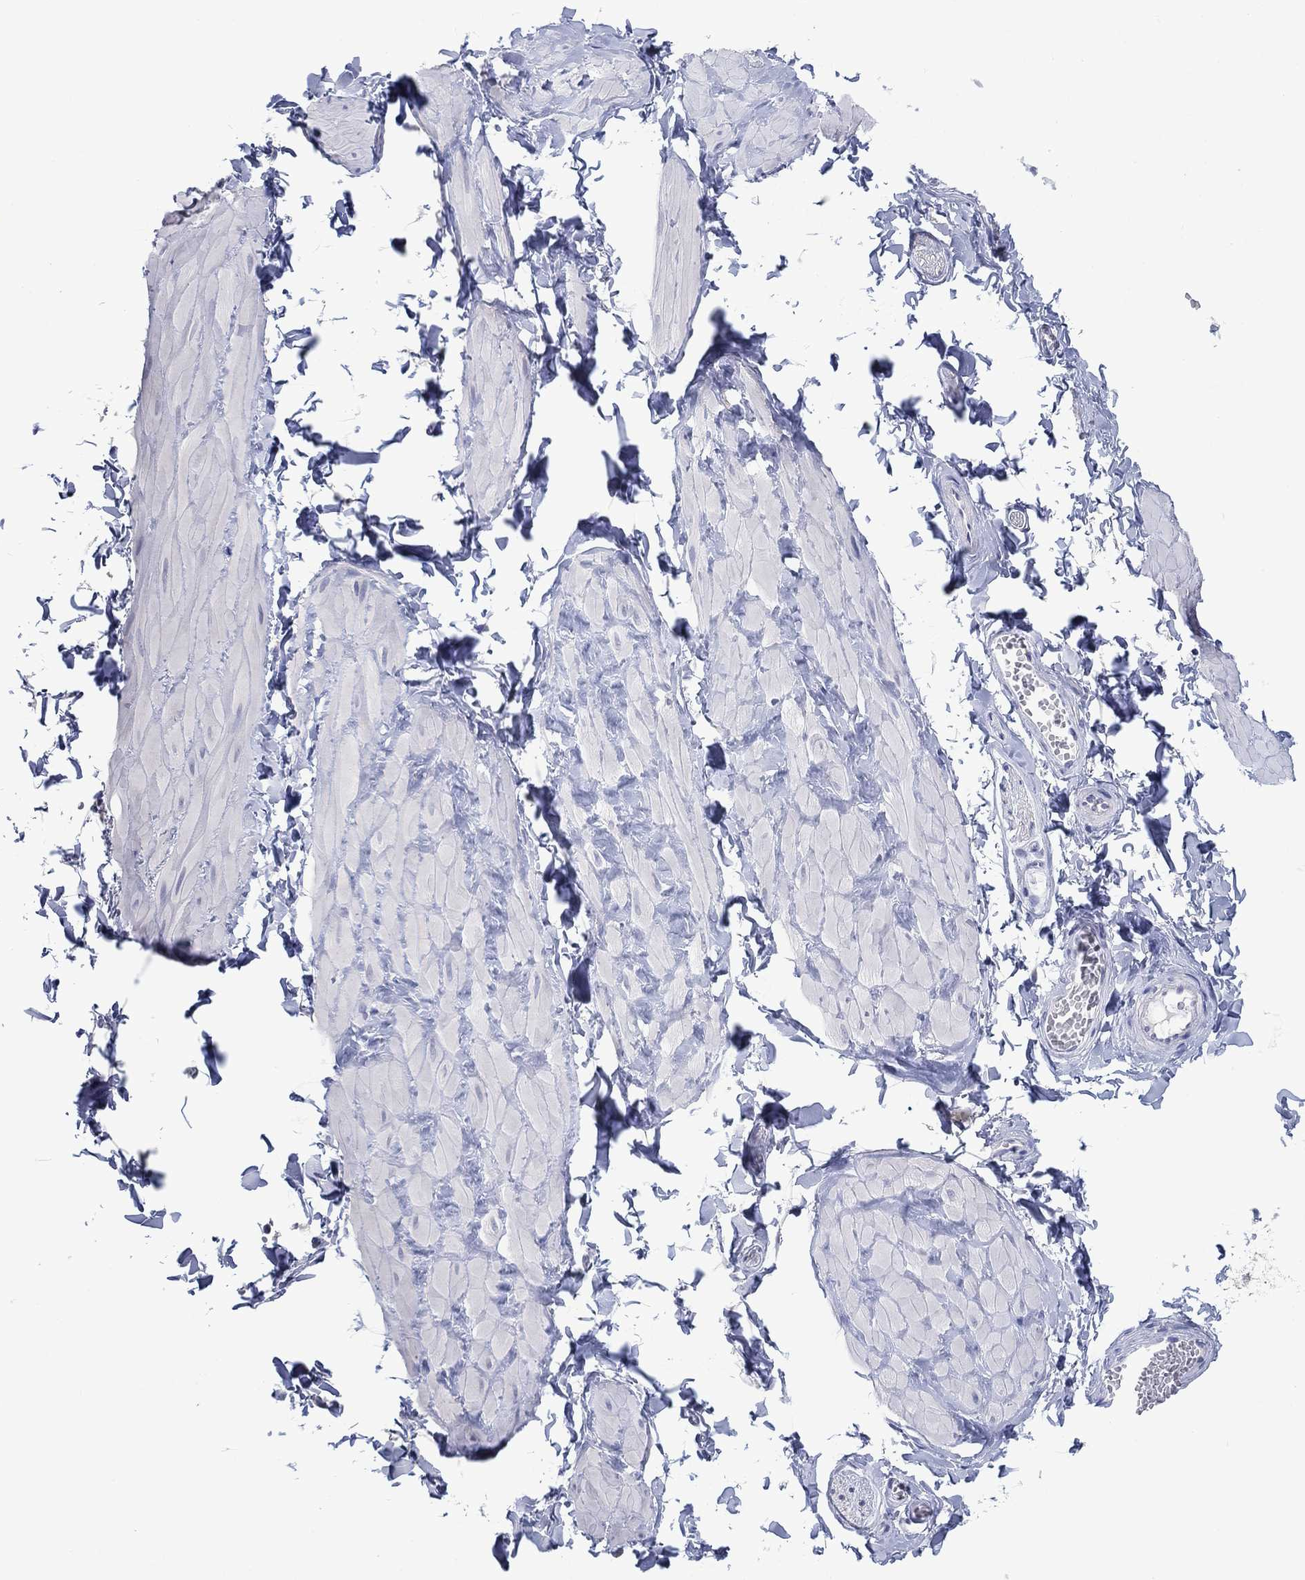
{"staining": {"intensity": "negative", "quantity": "none", "location": "none"}, "tissue": "adipose tissue", "cell_type": "Adipocytes", "image_type": "normal", "snomed": [{"axis": "morphology", "description": "Normal tissue, NOS"}, {"axis": "topography", "description": "Smooth muscle"}, {"axis": "topography", "description": "Peripheral nerve tissue"}], "caption": "IHC photomicrograph of normal adipose tissue: human adipose tissue stained with DAB shows no significant protein staining in adipocytes. (Stains: DAB (3,3'-diaminobenzidine) immunohistochemistry (IHC) with hematoxylin counter stain, Microscopy: brightfield microscopy at high magnification).", "gene": "FER1L6", "patient": {"sex": "male", "age": 22}}